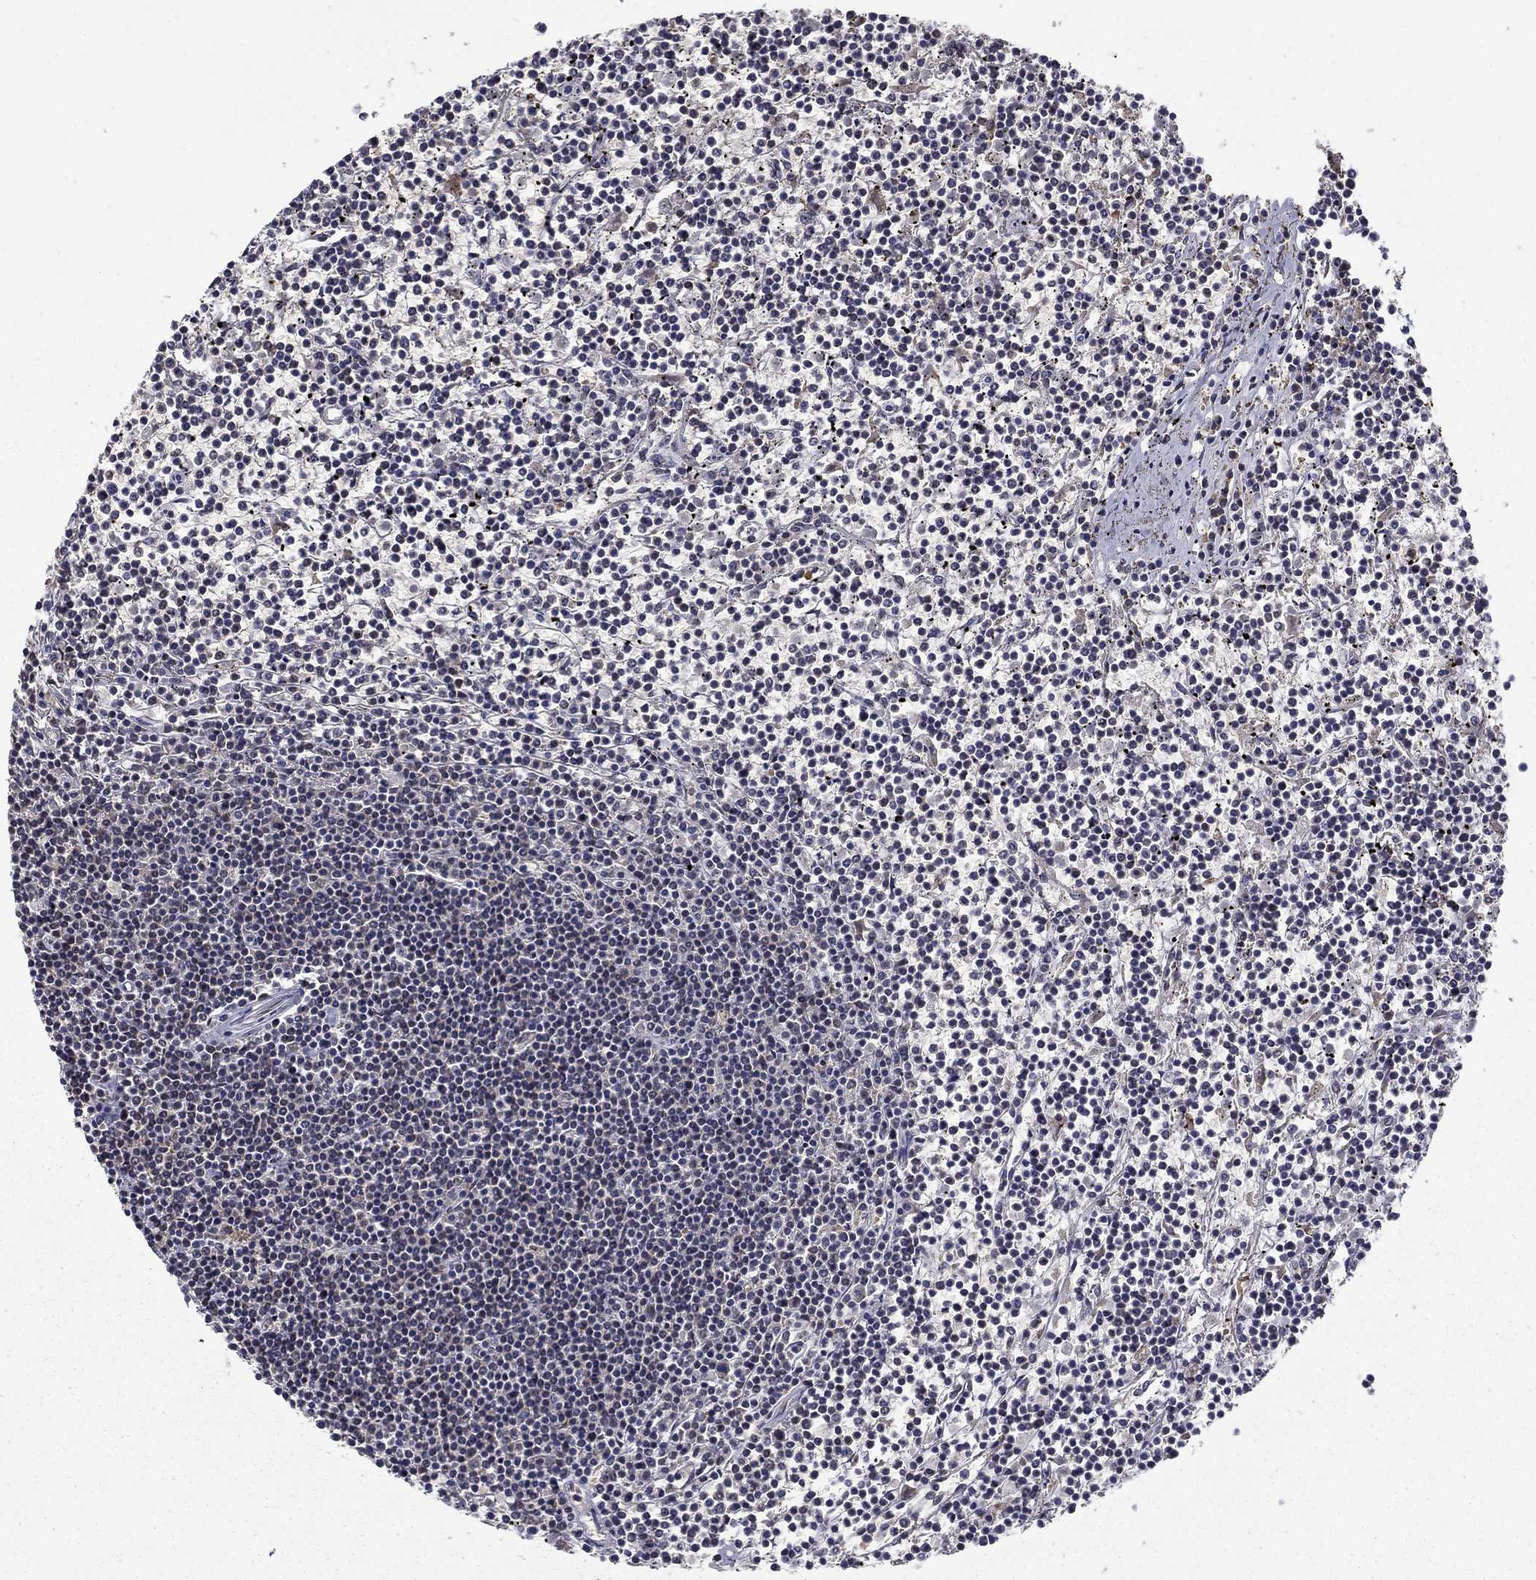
{"staining": {"intensity": "negative", "quantity": "none", "location": "none"}, "tissue": "lymphoma", "cell_type": "Tumor cells", "image_type": "cancer", "snomed": [{"axis": "morphology", "description": "Malignant lymphoma, non-Hodgkin's type, Low grade"}, {"axis": "topography", "description": "Spleen"}], "caption": "The micrograph demonstrates no significant expression in tumor cells of malignant lymphoma, non-Hodgkin's type (low-grade).", "gene": "SLC2A13", "patient": {"sex": "female", "age": 19}}